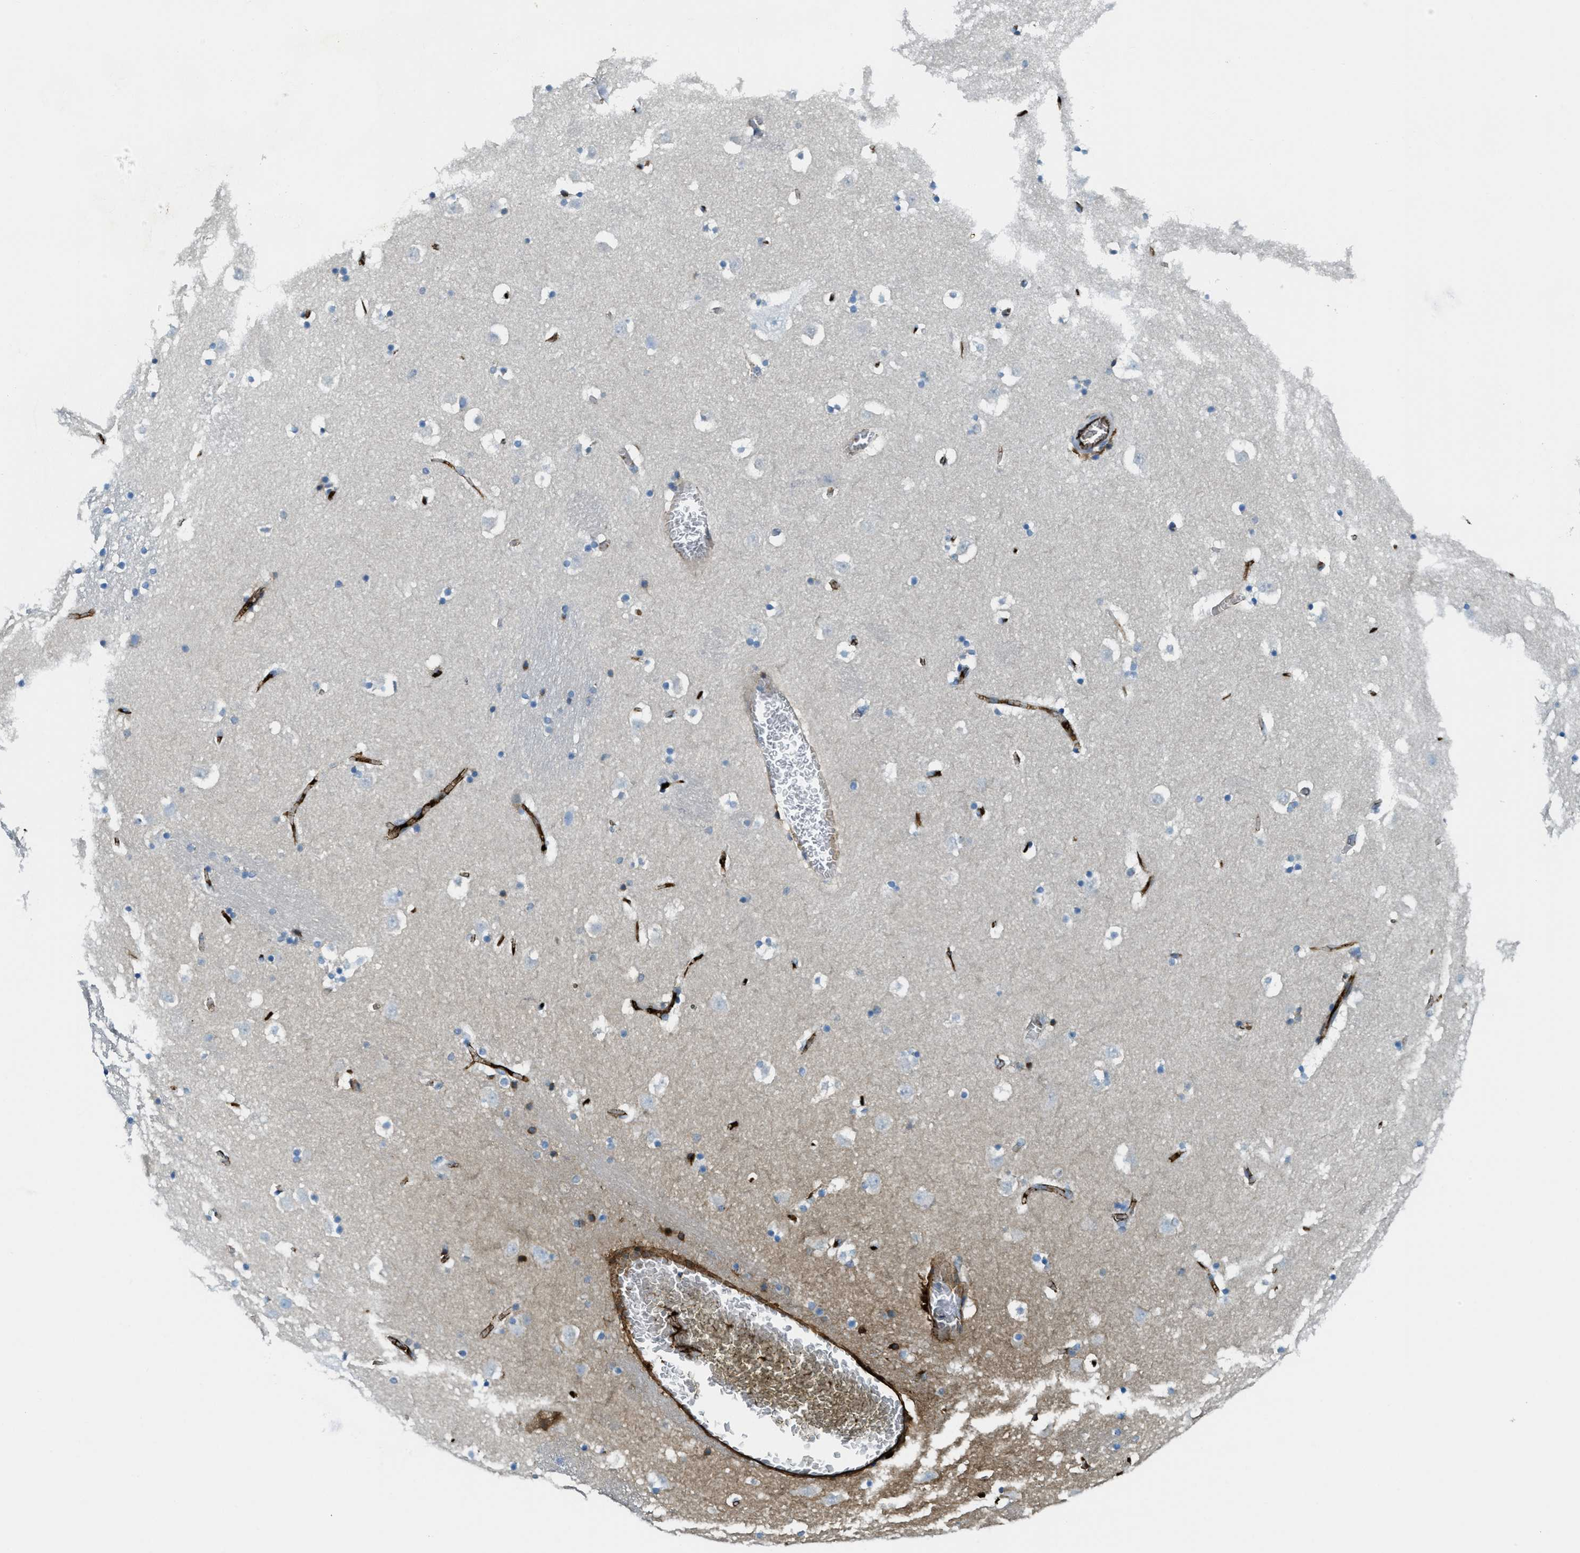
{"staining": {"intensity": "weak", "quantity": "<25%", "location": "cytoplasmic/membranous"}, "tissue": "caudate", "cell_type": "Glial cells", "image_type": "normal", "snomed": [{"axis": "morphology", "description": "Normal tissue, NOS"}, {"axis": "topography", "description": "Lateral ventricle wall"}], "caption": "Immunohistochemical staining of normal human caudate exhibits no significant expression in glial cells.", "gene": "TRIM59", "patient": {"sex": "male", "age": 45}}